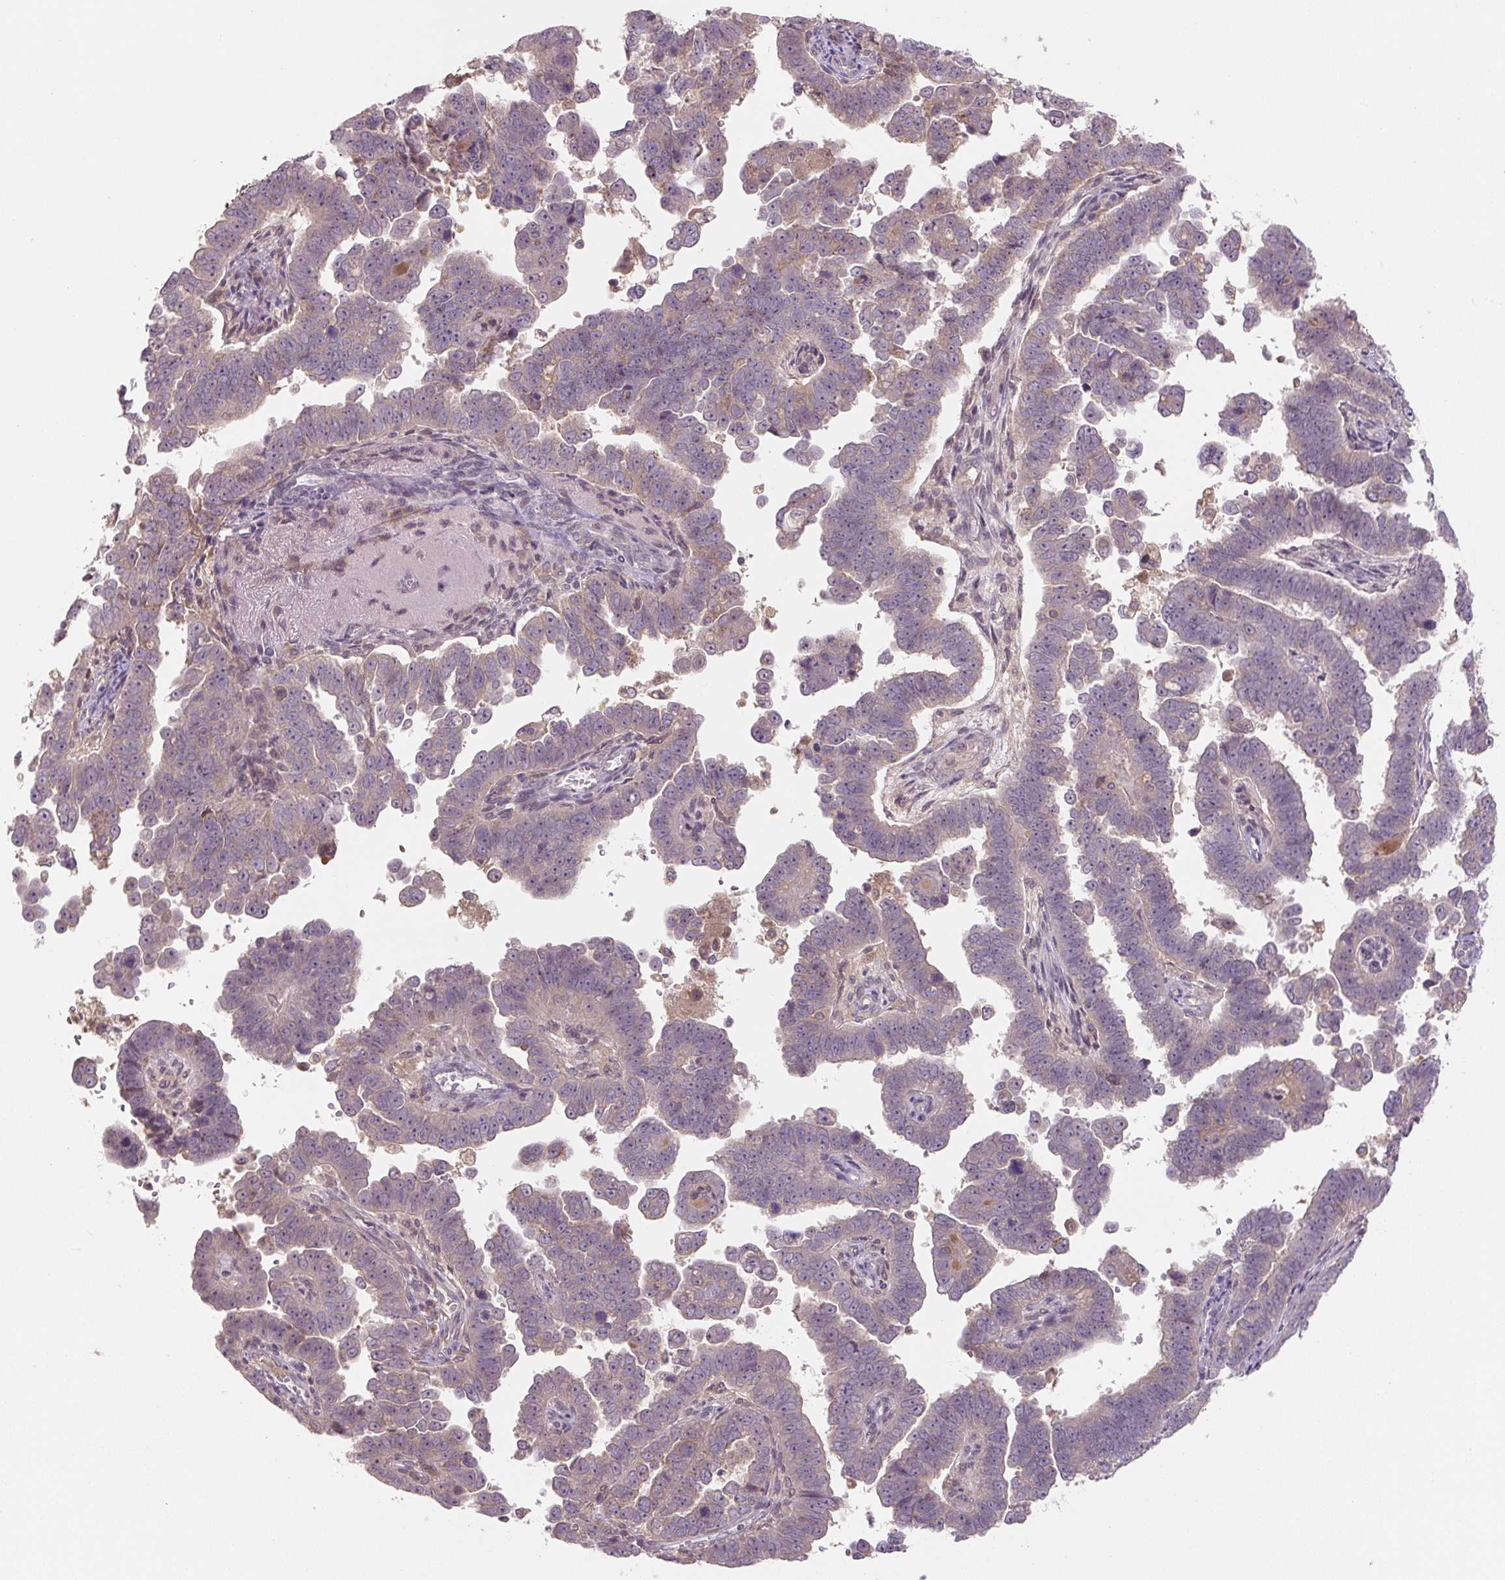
{"staining": {"intensity": "weak", "quantity": "<25%", "location": "cytoplasmic/membranous"}, "tissue": "endometrial cancer", "cell_type": "Tumor cells", "image_type": "cancer", "snomed": [{"axis": "morphology", "description": "Adenocarcinoma, NOS"}, {"axis": "topography", "description": "Endometrium"}], "caption": "Tumor cells show no significant staining in endometrial adenocarcinoma.", "gene": "C2orf73", "patient": {"sex": "female", "age": 75}}